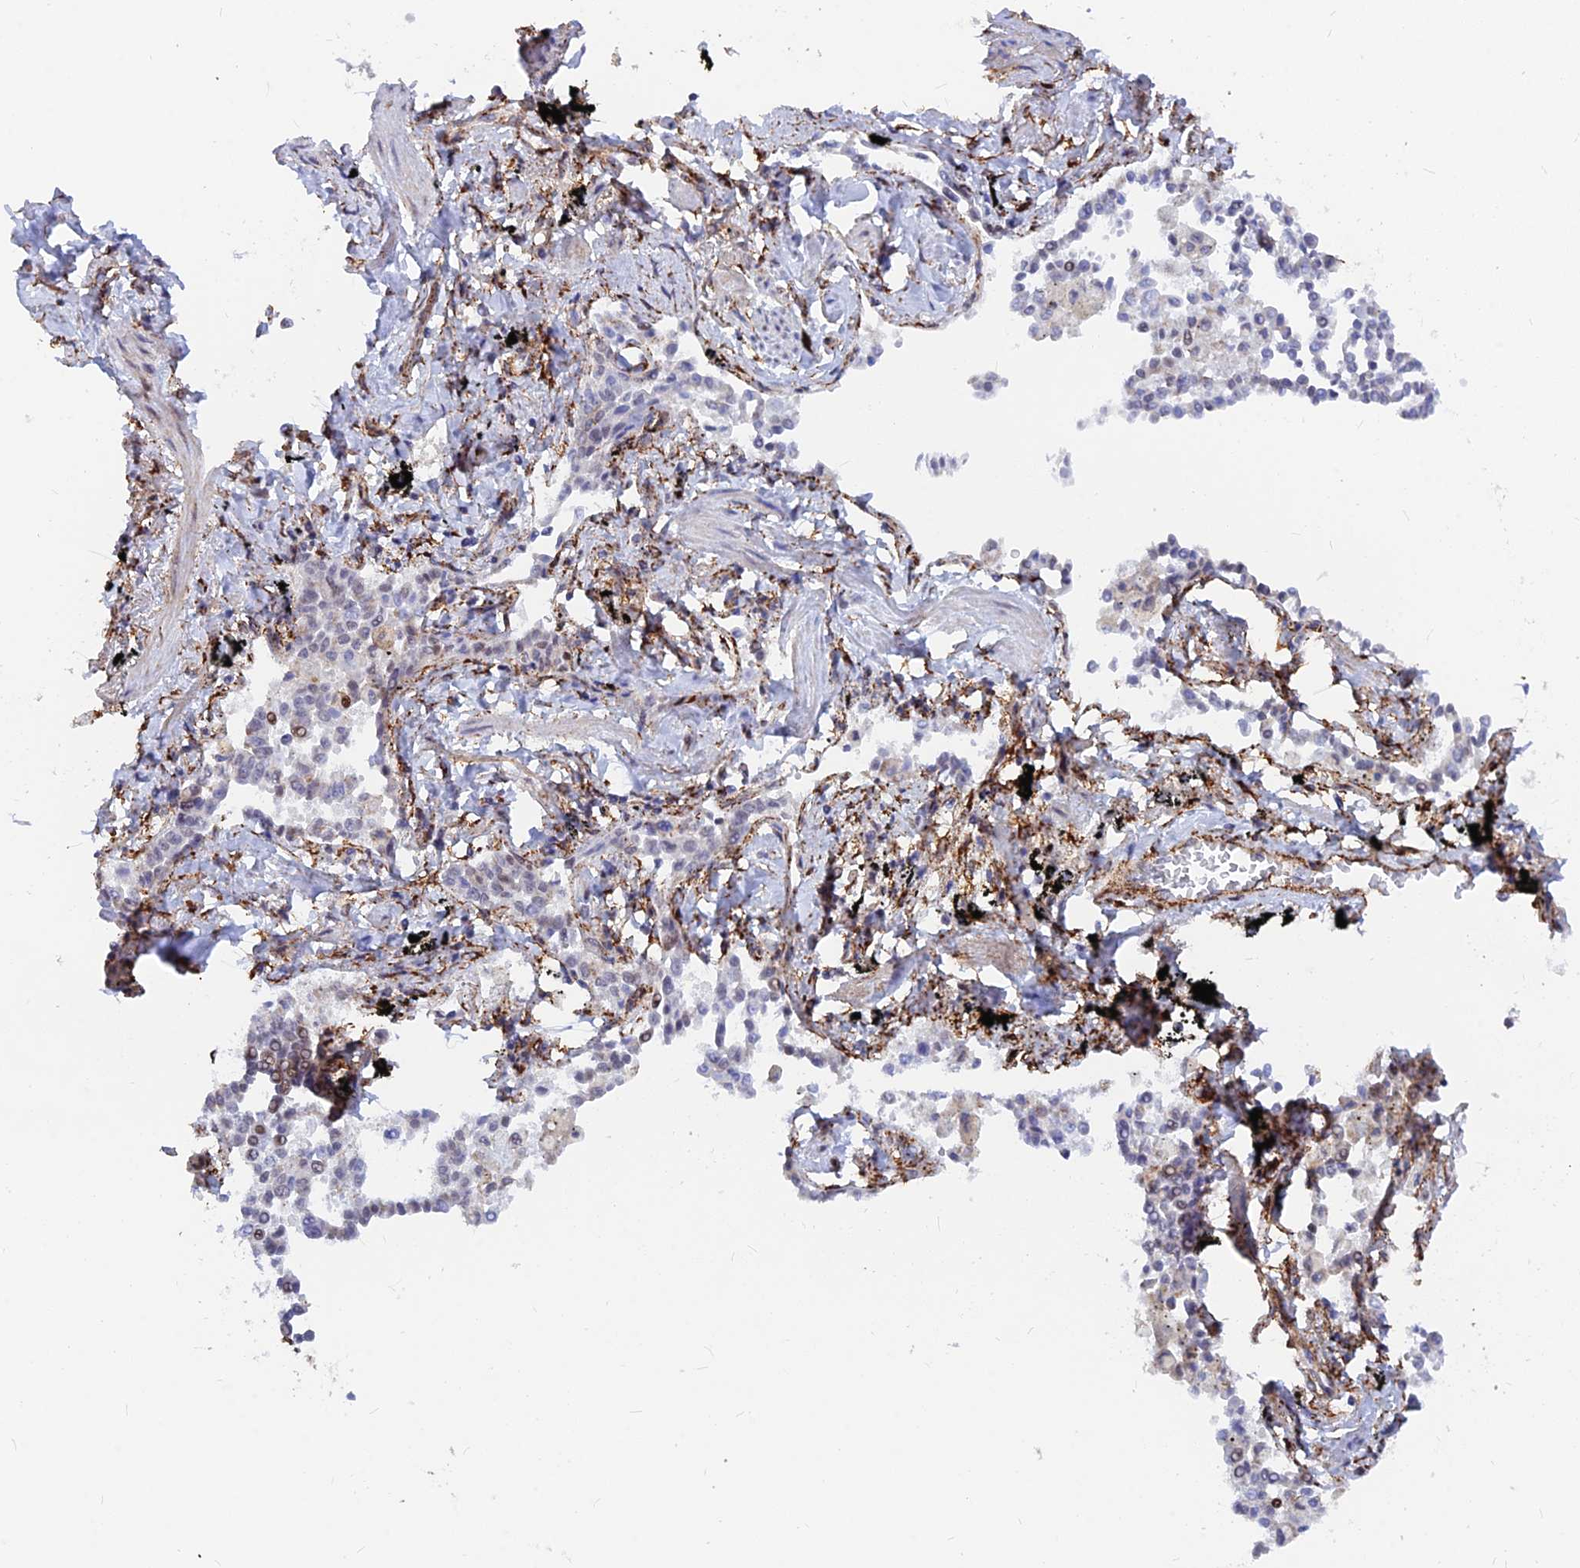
{"staining": {"intensity": "negative", "quantity": "none", "location": "none"}, "tissue": "lung cancer", "cell_type": "Tumor cells", "image_type": "cancer", "snomed": [{"axis": "morphology", "description": "Adenocarcinoma, NOS"}, {"axis": "topography", "description": "Lung"}], "caption": "The histopathology image exhibits no significant expression in tumor cells of adenocarcinoma (lung). (DAB (3,3'-diaminobenzidine) immunohistochemistry (IHC) with hematoxylin counter stain).", "gene": "VSTM2L", "patient": {"sex": "male", "age": 67}}